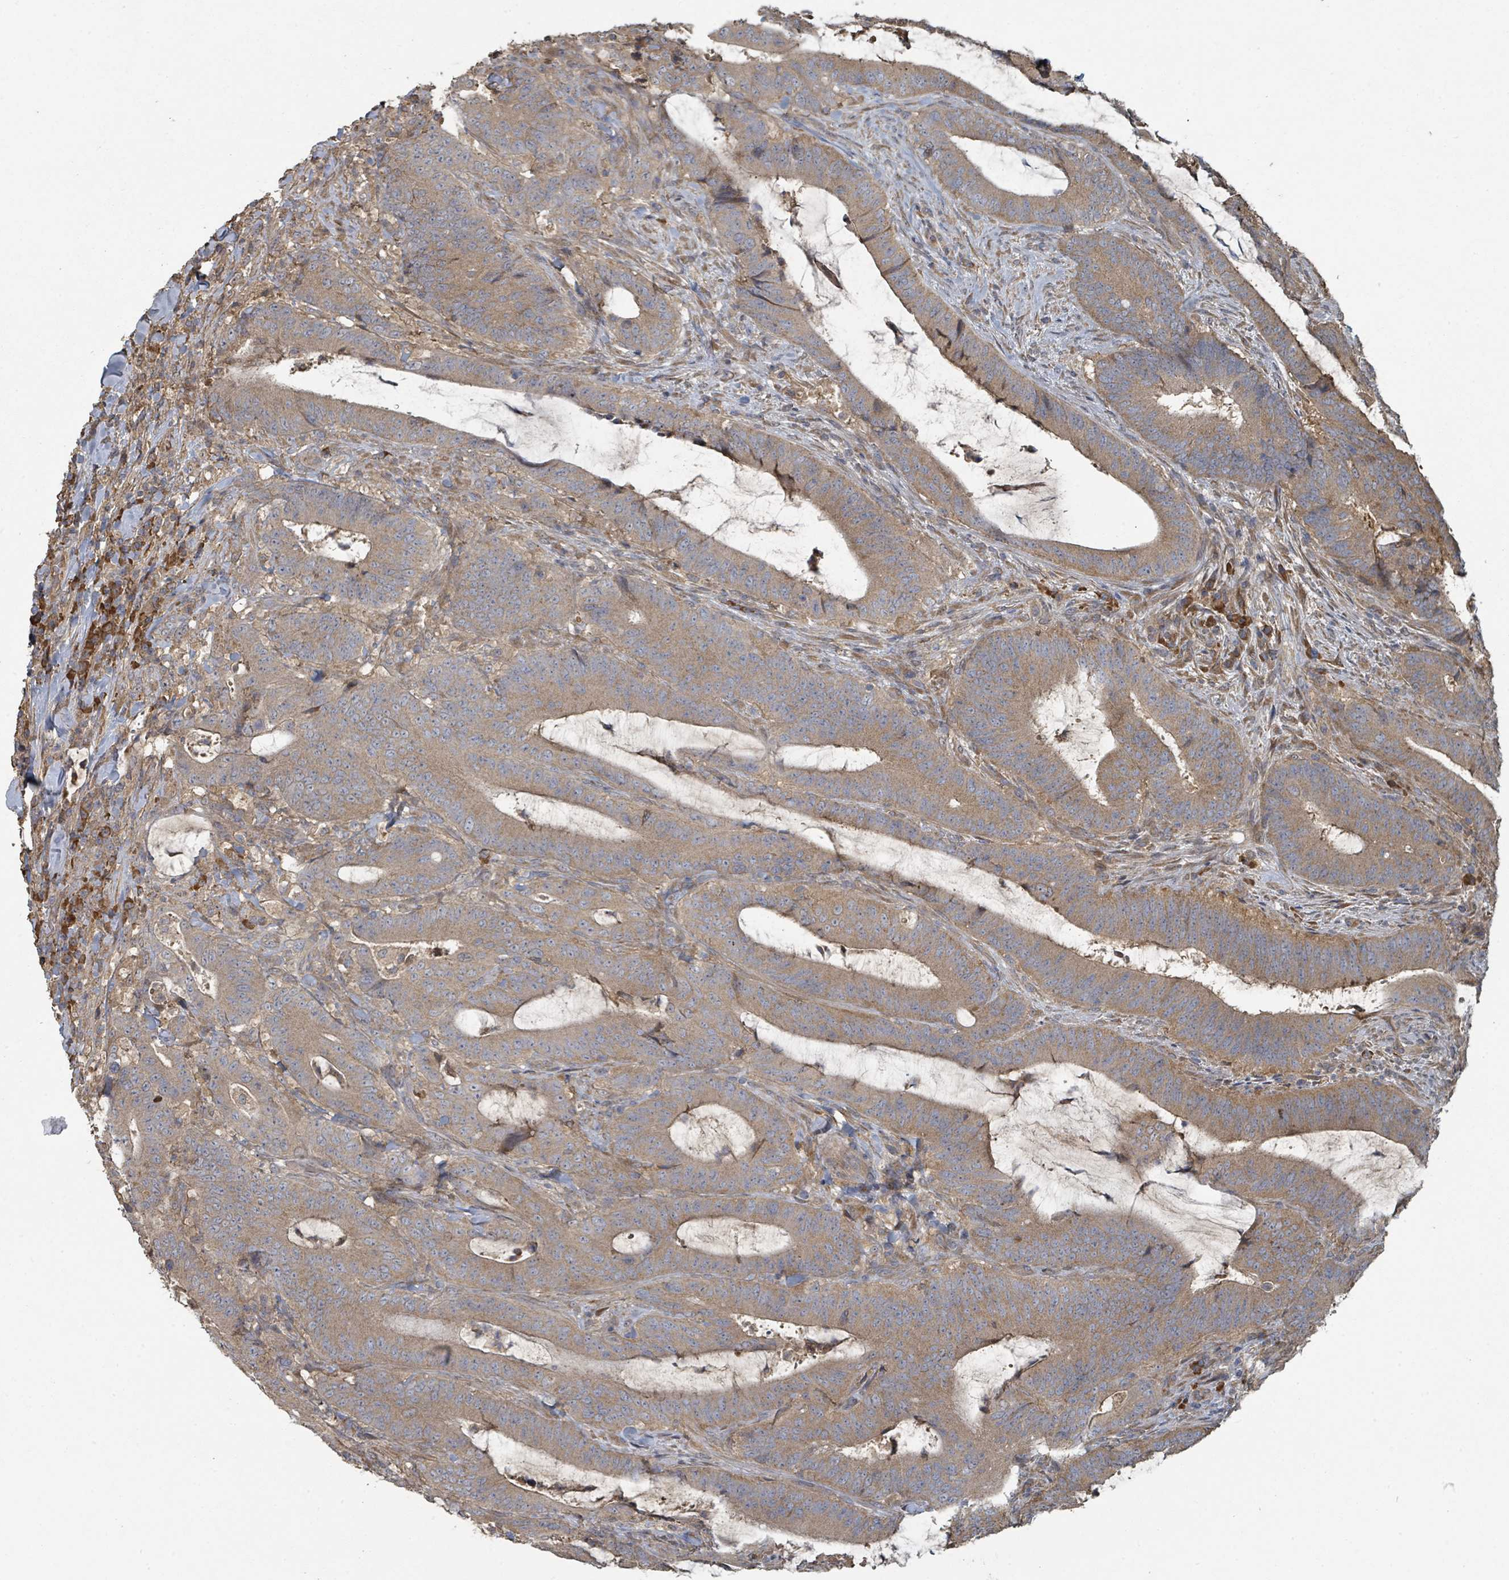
{"staining": {"intensity": "moderate", "quantity": ">75%", "location": "cytoplasmic/membranous"}, "tissue": "colorectal cancer", "cell_type": "Tumor cells", "image_type": "cancer", "snomed": [{"axis": "morphology", "description": "Adenocarcinoma, NOS"}, {"axis": "topography", "description": "Colon"}], "caption": "Immunohistochemical staining of human adenocarcinoma (colorectal) shows medium levels of moderate cytoplasmic/membranous protein staining in approximately >75% of tumor cells.", "gene": "WDFY1", "patient": {"sex": "female", "age": 43}}